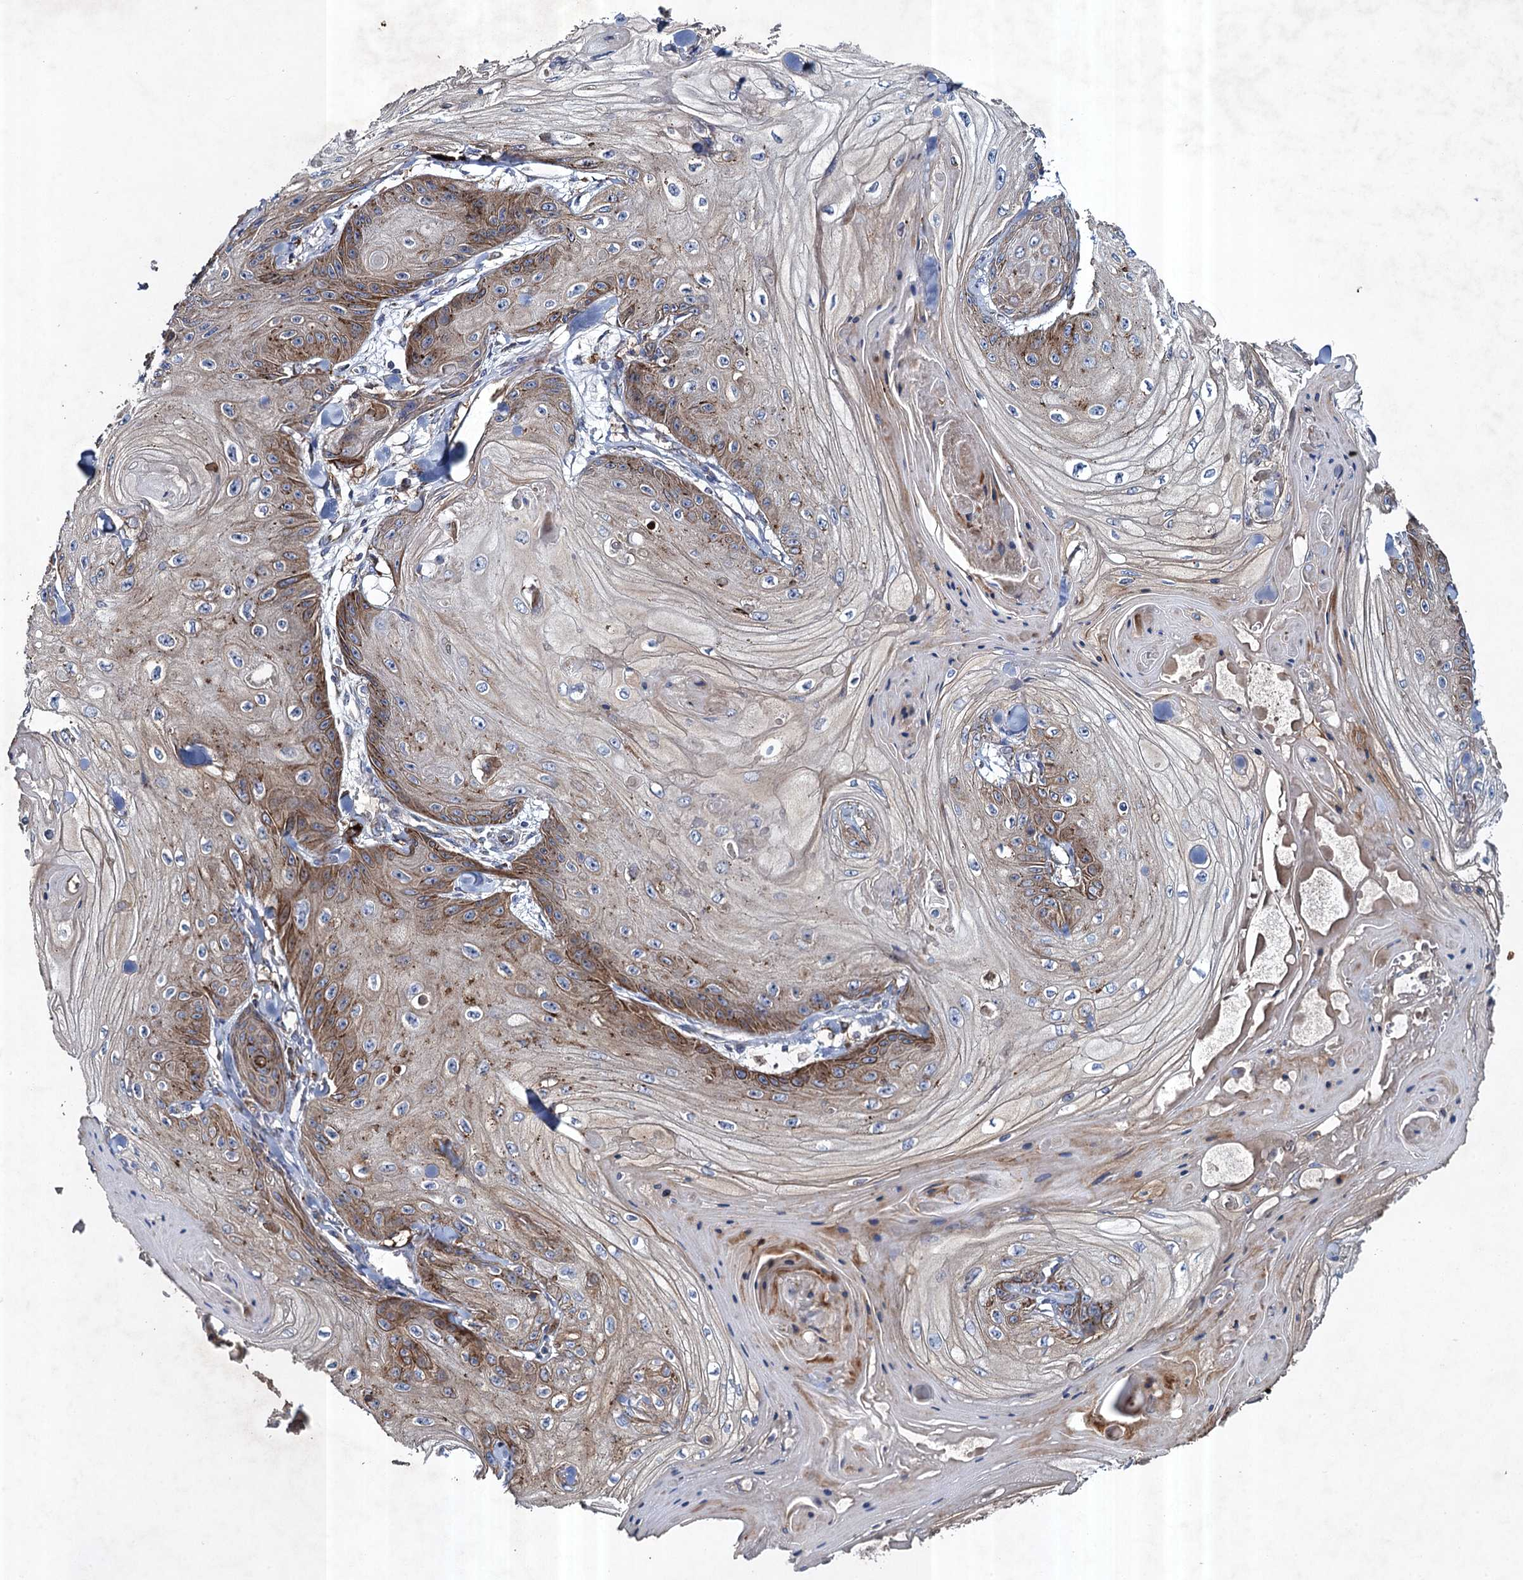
{"staining": {"intensity": "moderate", "quantity": "<25%", "location": "cytoplasmic/membranous"}, "tissue": "skin cancer", "cell_type": "Tumor cells", "image_type": "cancer", "snomed": [{"axis": "morphology", "description": "Squamous cell carcinoma, NOS"}, {"axis": "topography", "description": "Skin"}], "caption": "Immunohistochemistry (IHC) micrograph of skin squamous cell carcinoma stained for a protein (brown), which reveals low levels of moderate cytoplasmic/membranous positivity in about <25% of tumor cells.", "gene": "TXNDC11", "patient": {"sex": "male", "age": 74}}